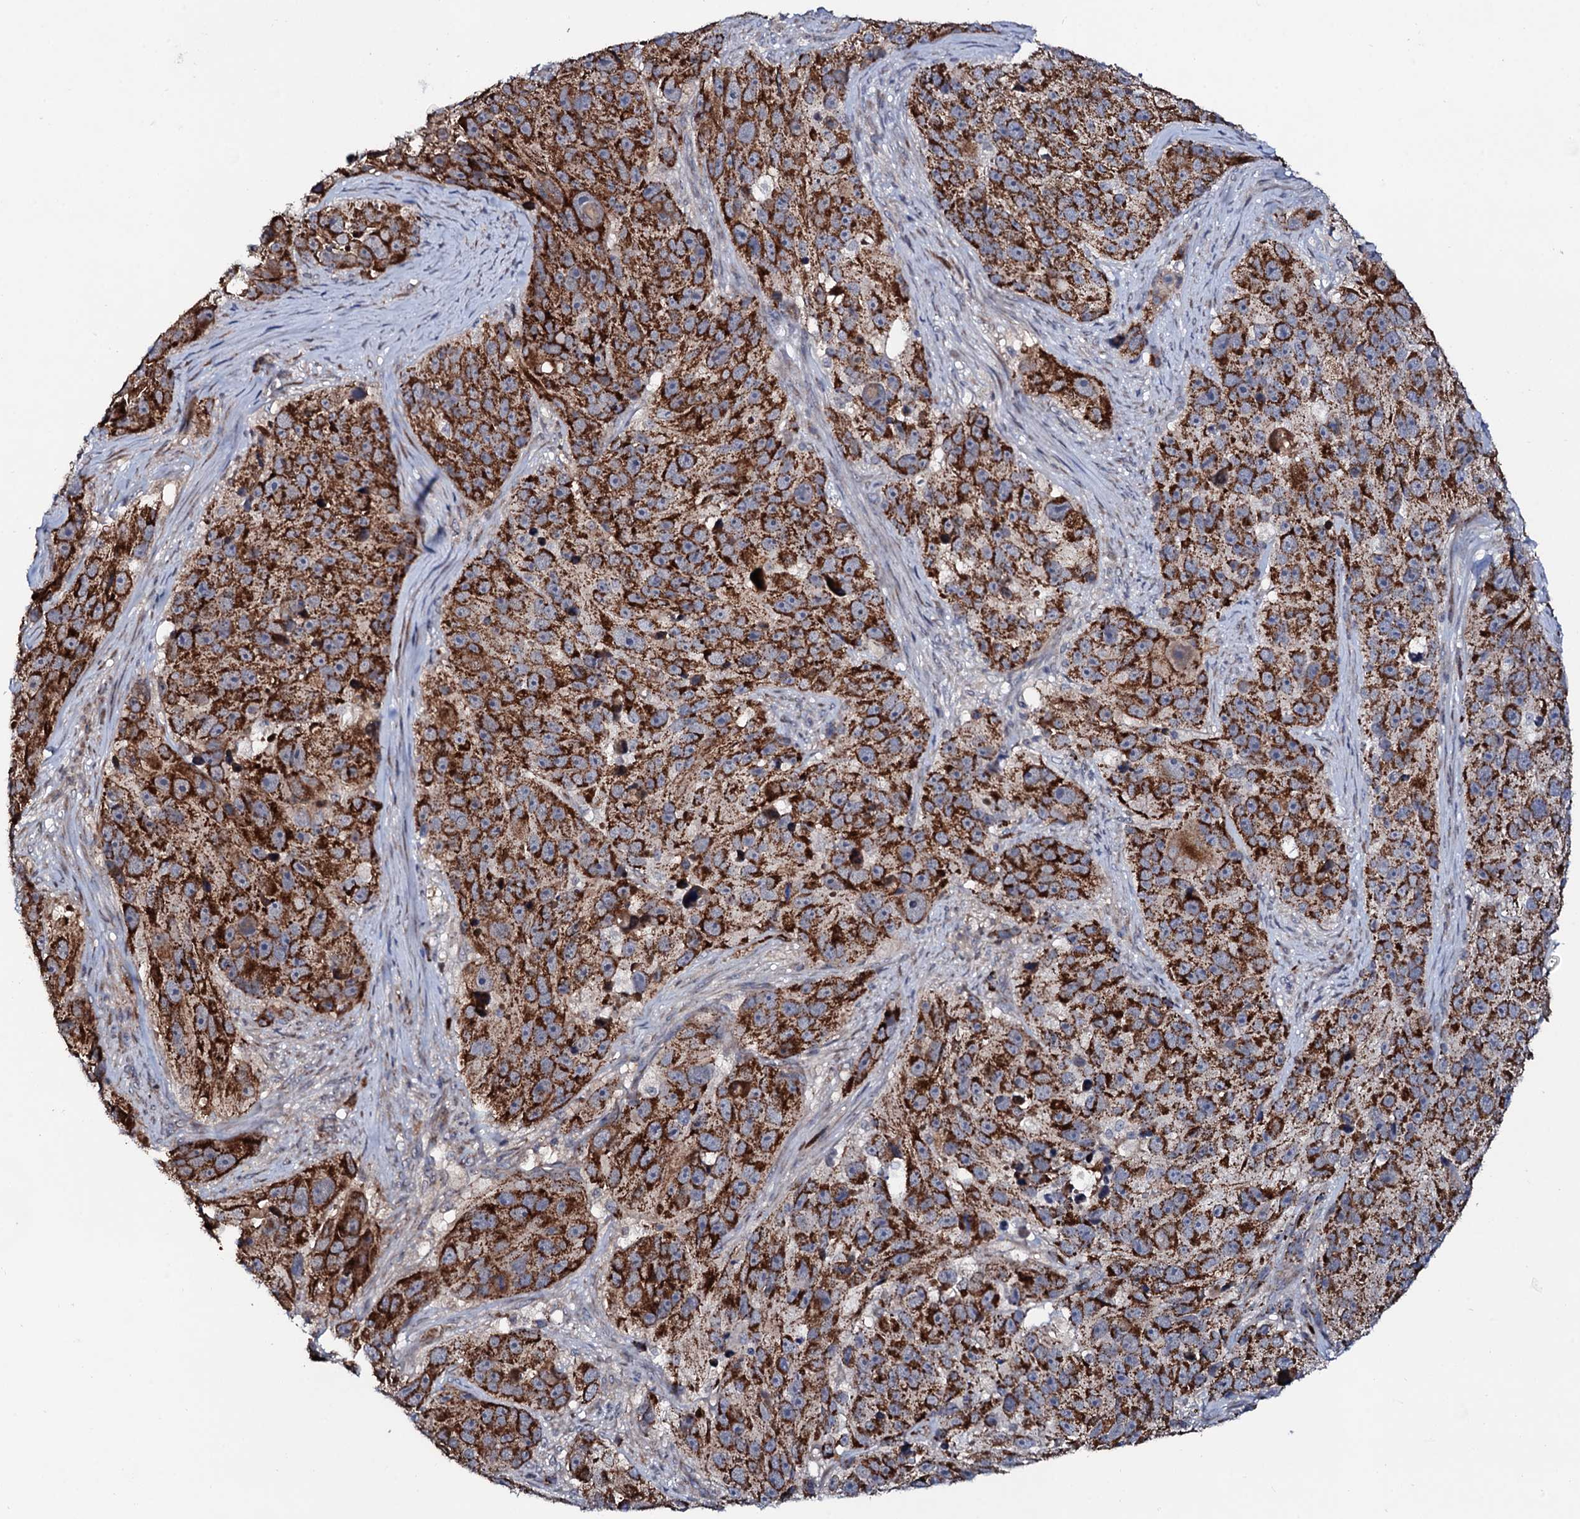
{"staining": {"intensity": "strong", "quantity": ">75%", "location": "cytoplasmic/membranous"}, "tissue": "melanoma", "cell_type": "Tumor cells", "image_type": "cancer", "snomed": [{"axis": "morphology", "description": "Malignant melanoma, NOS"}, {"axis": "topography", "description": "Skin"}], "caption": "Brown immunohistochemical staining in melanoma demonstrates strong cytoplasmic/membranous positivity in about >75% of tumor cells. (DAB (3,3'-diaminobenzidine) IHC with brightfield microscopy, high magnification).", "gene": "PPP1R3D", "patient": {"sex": "male", "age": 84}}